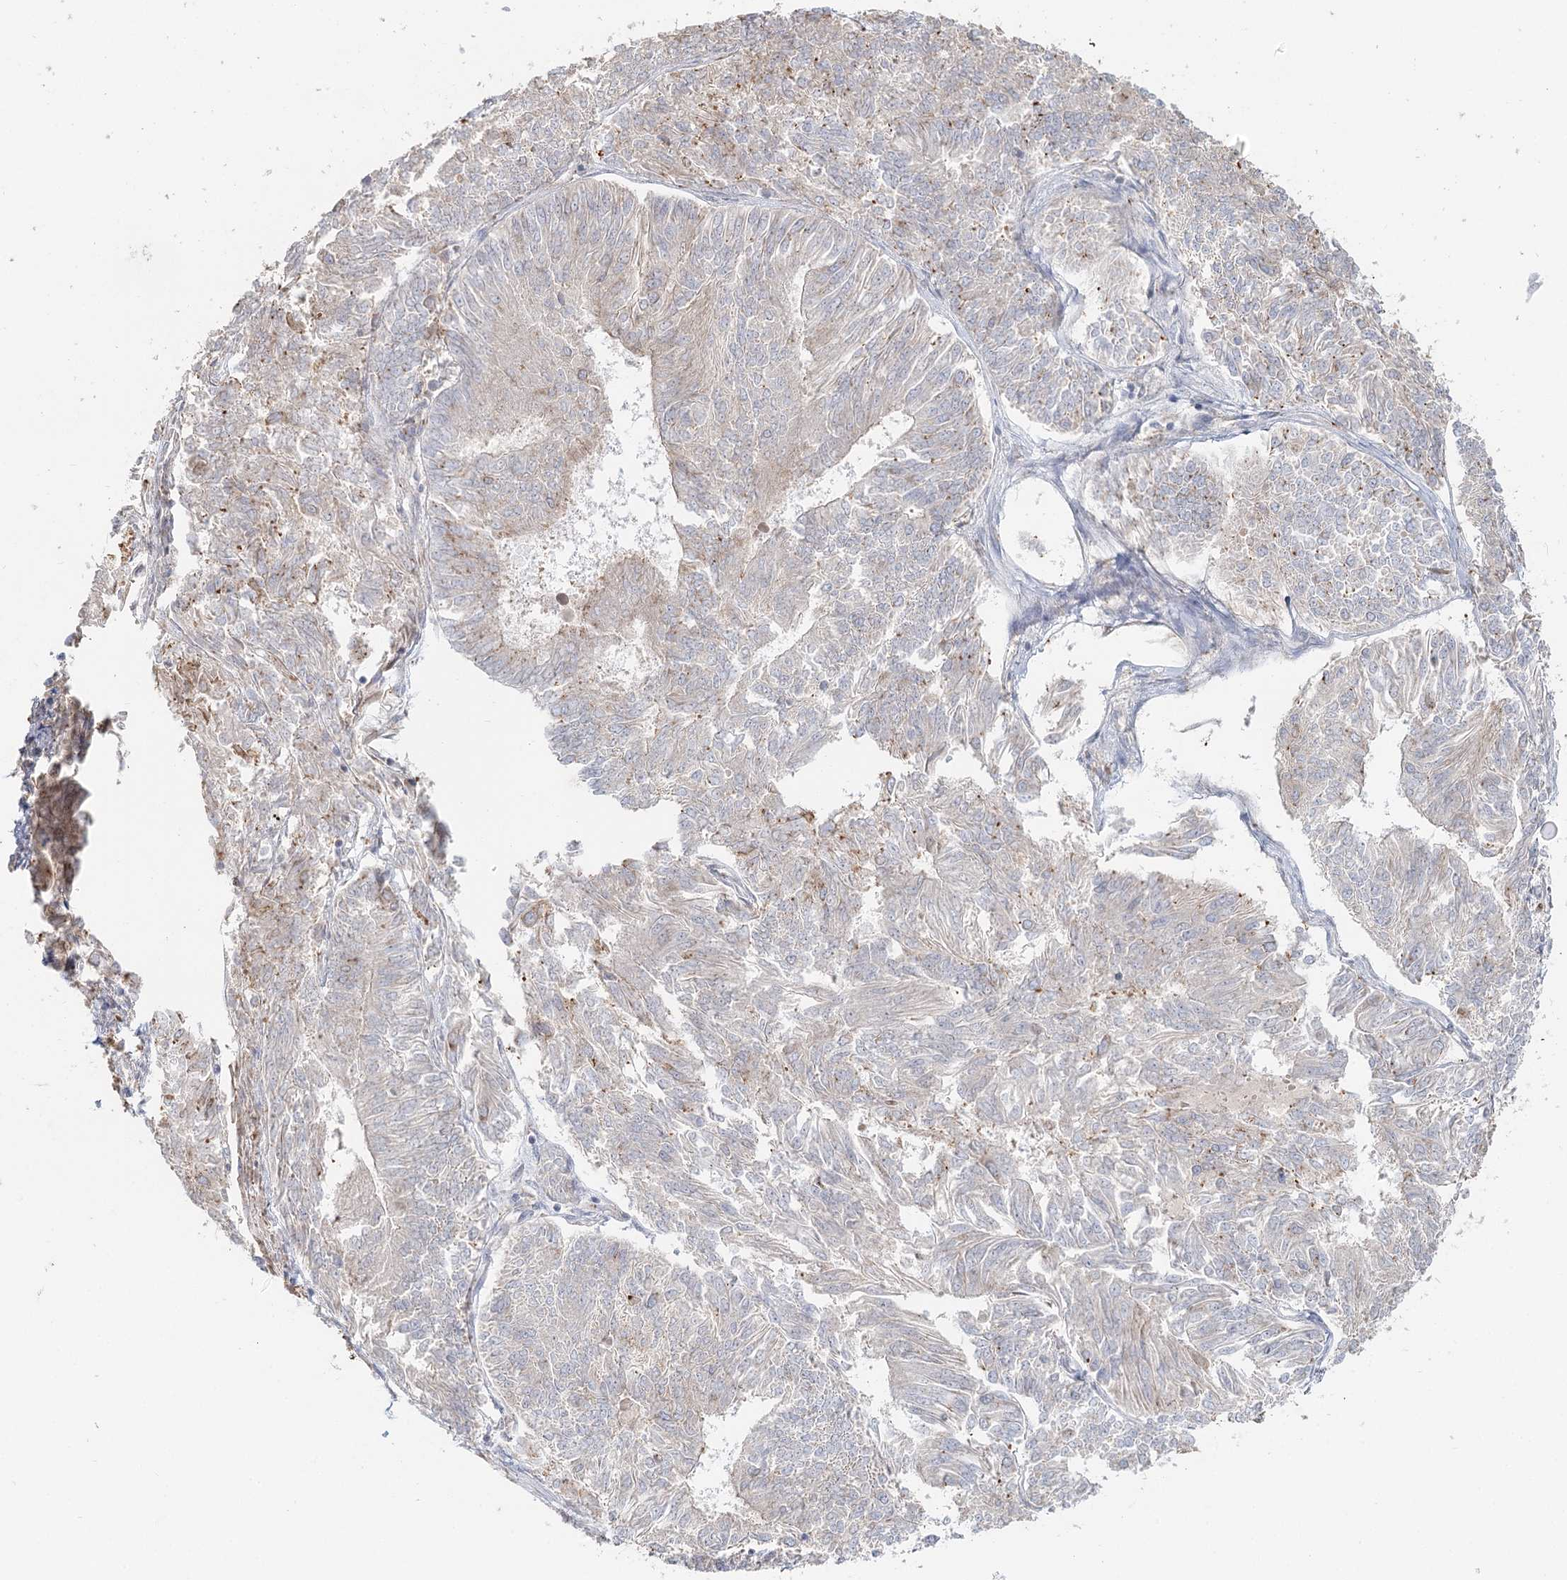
{"staining": {"intensity": "negative", "quantity": "none", "location": "none"}, "tissue": "endometrial cancer", "cell_type": "Tumor cells", "image_type": "cancer", "snomed": [{"axis": "morphology", "description": "Adenocarcinoma, NOS"}, {"axis": "topography", "description": "Endometrium"}], "caption": "Immunohistochemistry (IHC) micrograph of human adenocarcinoma (endometrial) stained for a protein (brown), which reveals no staining in tumor cells.", "gene": "ANKRD16", "patient": {"sex": "female", "age": 58}}